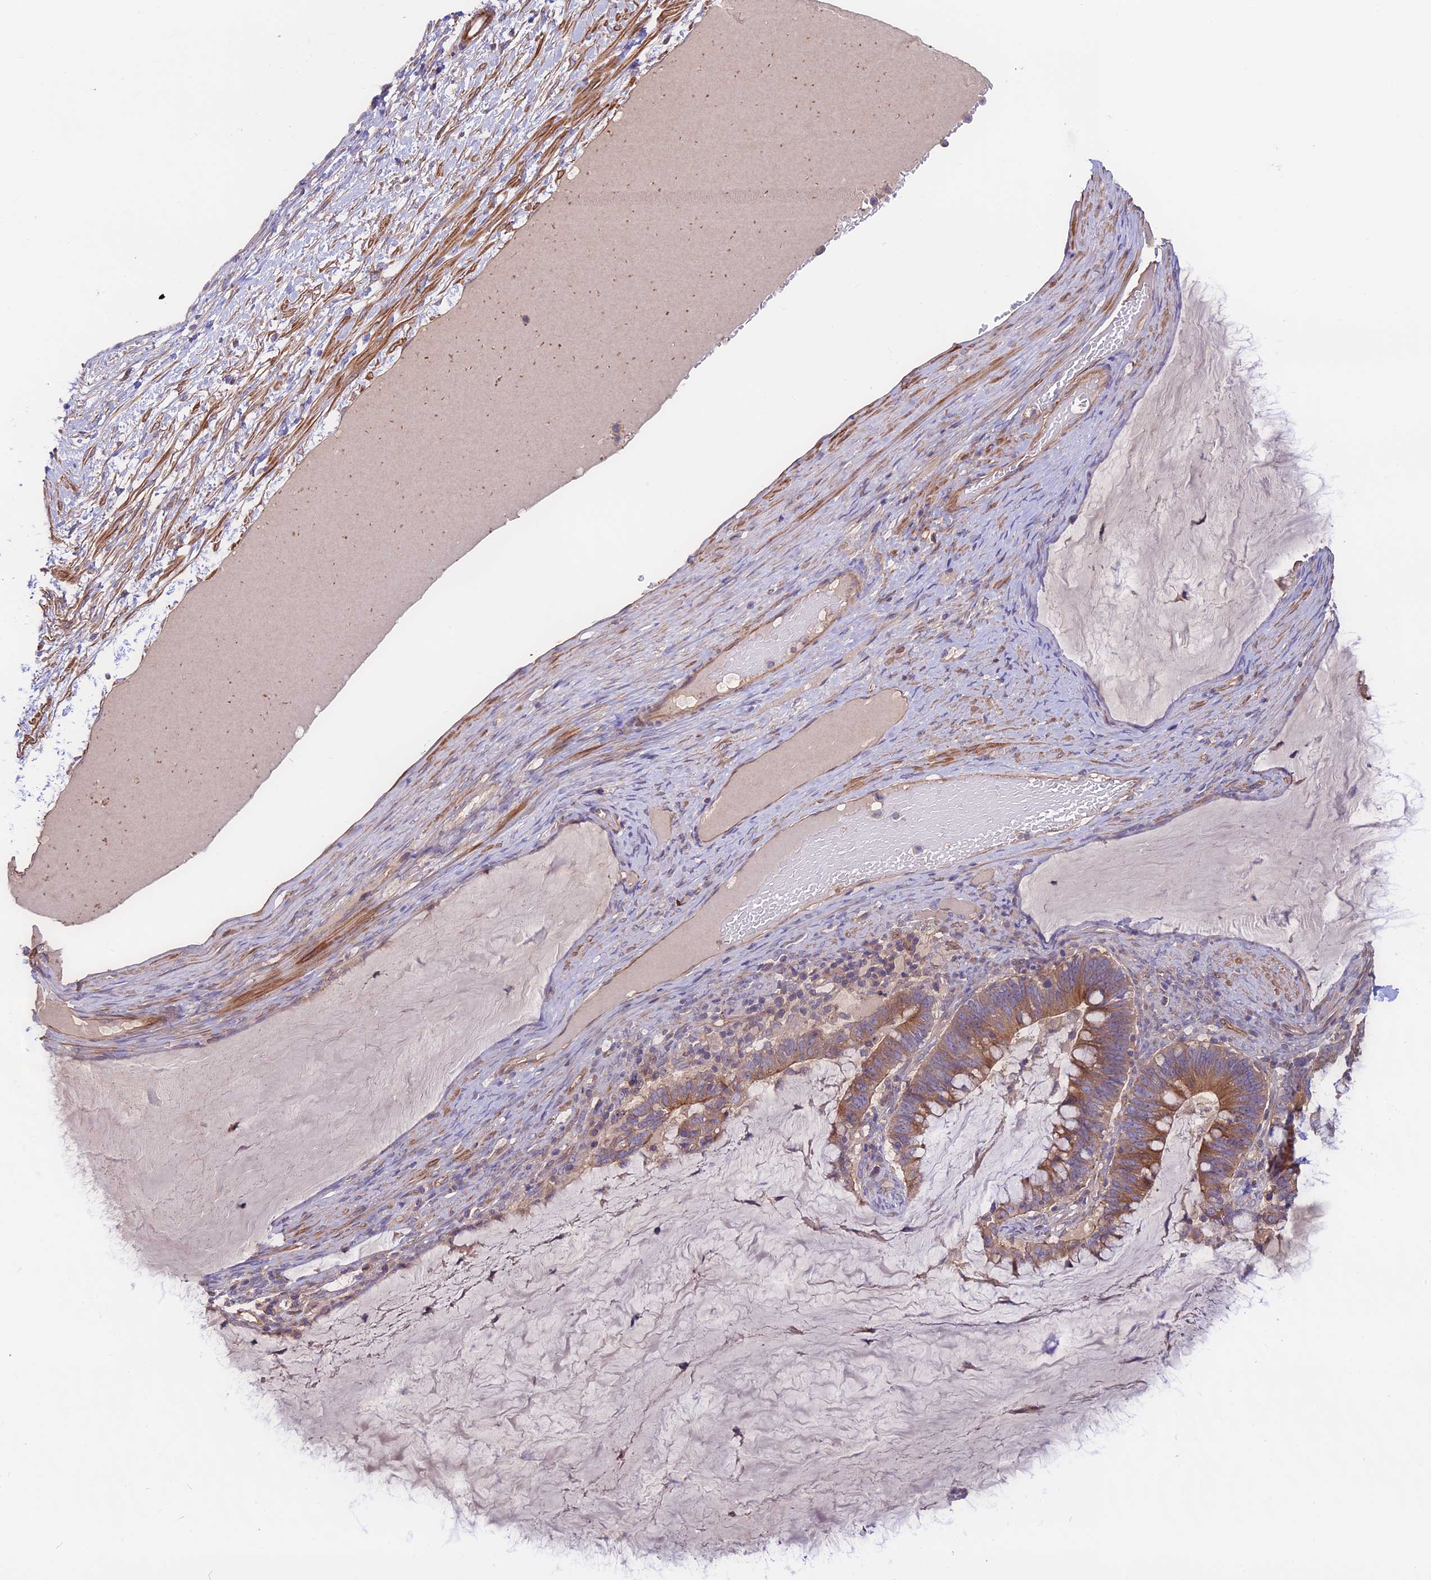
{"staining": {"intensity": "moderate", "quantity": ">75%", "location": "cytoplasmic/membranous"}, "tissue": "ovarian cancer", "cell_type": "Tumor cells", "image_type": "cancer", "snomed": [{"axis": "morphology", "description": "Cystadenocarcinoma, mucinous, NOS"}, {"axis": "topography", "description": "Ovary"}], "caption": "The micrograph demonstrates a brown stain indicating the presence of a protein in the cytoplasmic/membranous of tumor cells in ovarian cancer. (Brightfield microscopy of DAB IHC at high magnification).", "gene": "ANO3", "patient": {"sex": "female", "age": 61}}